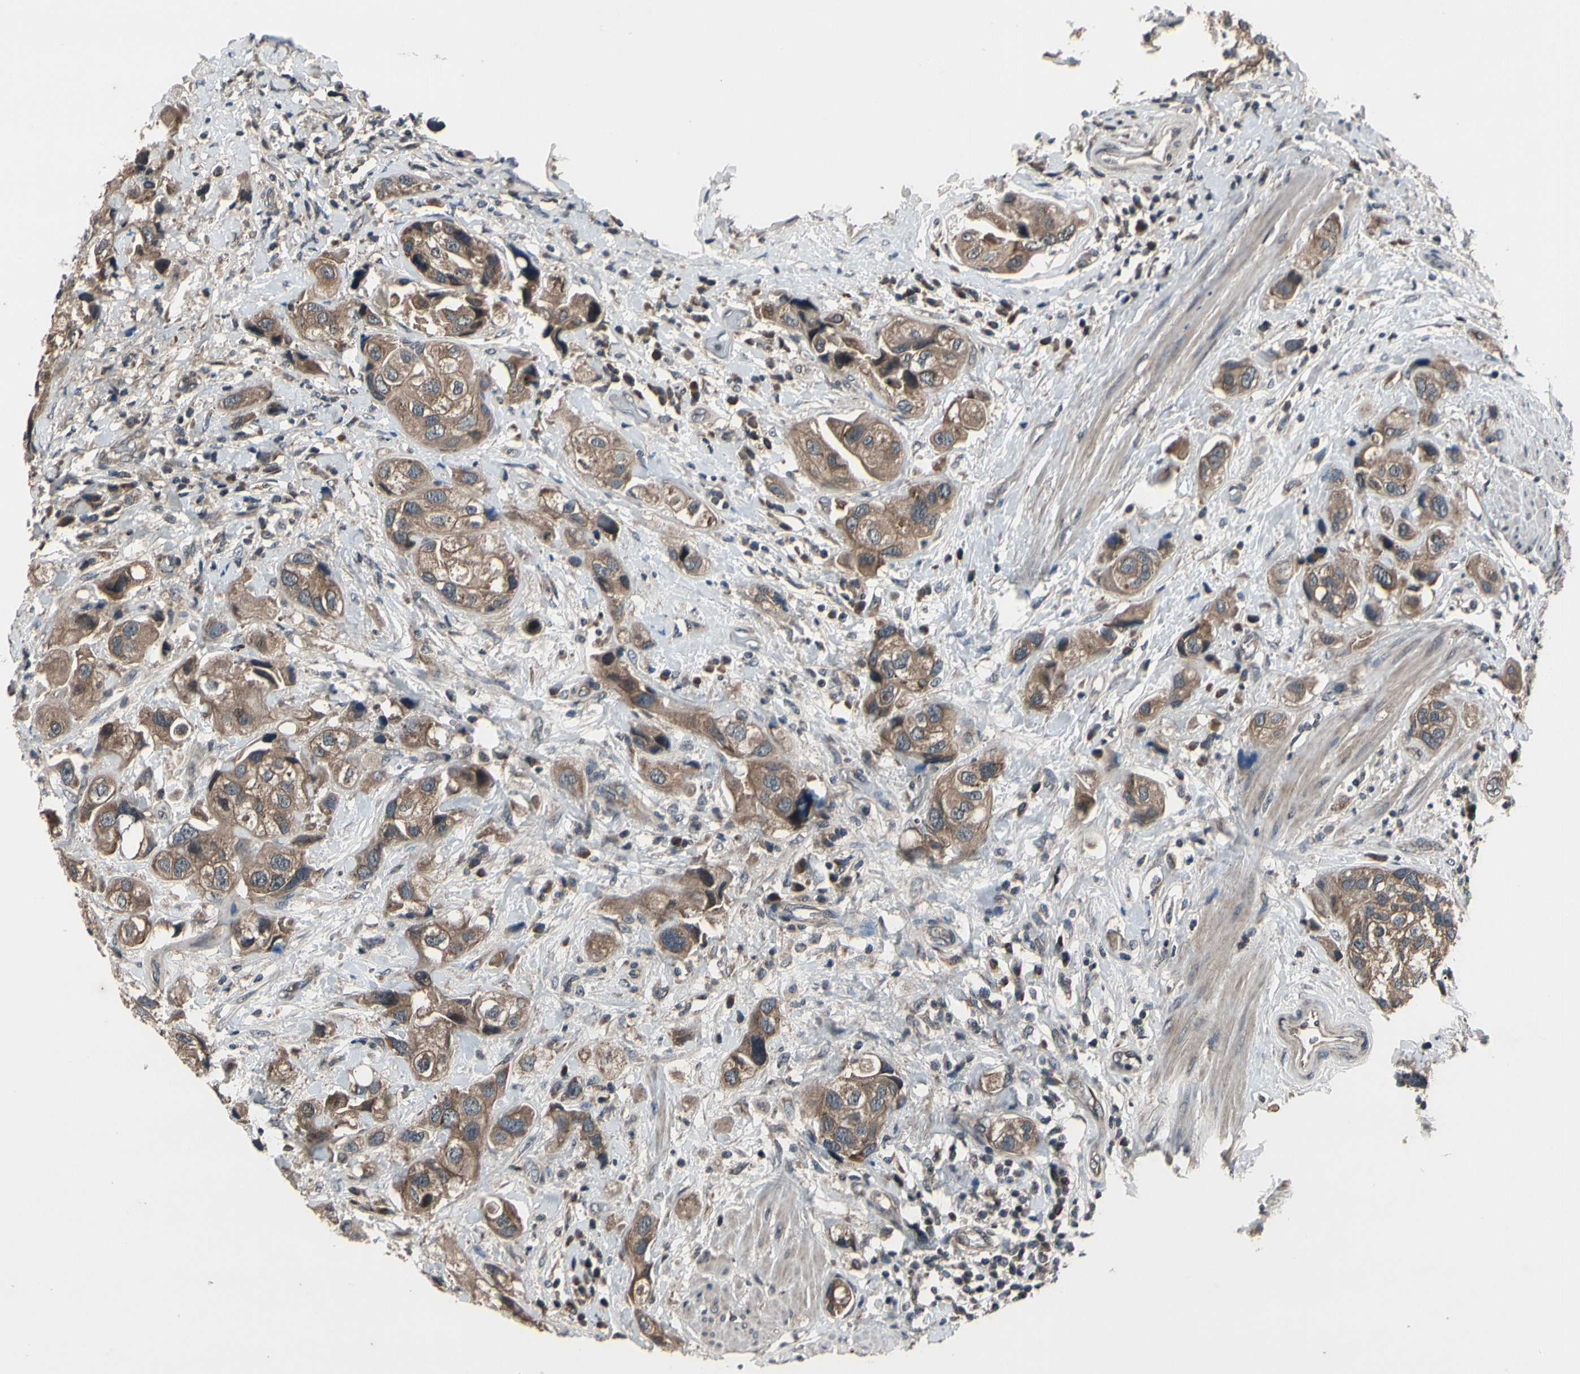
{"staining": {"intensity": "moderate", "quantity": ">75%", "location": "cytoplasmic/membranous"}, "tissue": "urothelial cancer", "cell_type": "Tumor cells", "image_type": "cancer", "snomed": [{"axis": "morphology", "description": "Urothelial carcinoma, High grade"}, {"axis": "topography", "description": "Urinary bladder"}], "caption": "Urothelial cancer stained with a brown dye reveals moderate cytoplasmic/membranous positive positivity in approximately >75% of tumor cells.", "gene": "MBTPS2", "patient": {"sex": "female", "age": 64}}